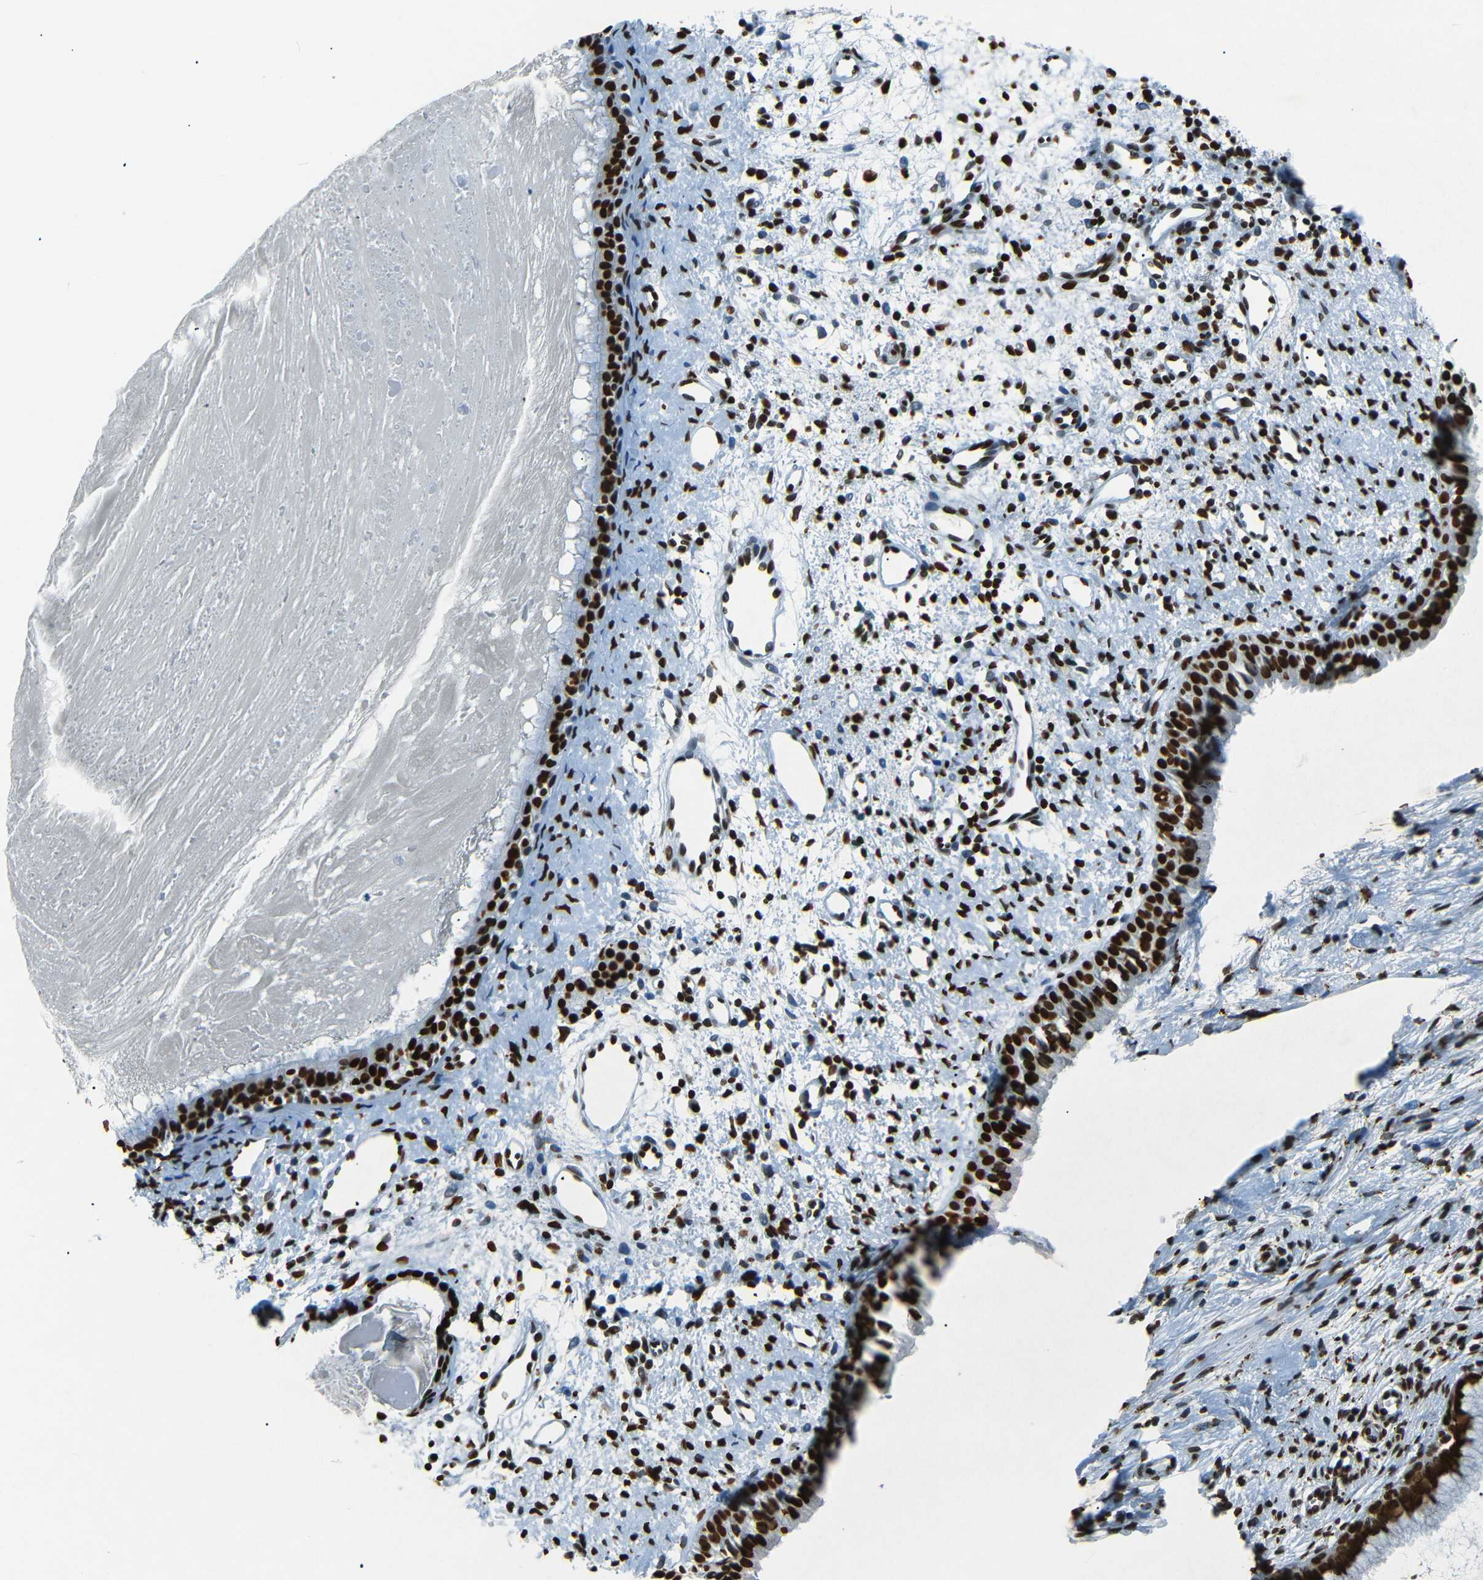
{"staining": {"intensity": "strong", "quantity": ">75%", "location": "nuclear"}, "tissue": "nasopharynx", "cell_type": "Respiratory epithelial cells", "image_type": "normal", "snomed": [{"axis": "morphology", "description": "Normal tissue, NOS"}, {"axis": "topography", "description": "Nasopharynx"}], "caption": "Brown immunohistochemical staining in normal nasopharynx exhibits strong nuclear staining in about >75% of respiratory epithelial cells.", "gene": "HMGN1", "patient": {"sex": "male", "age": 22}}